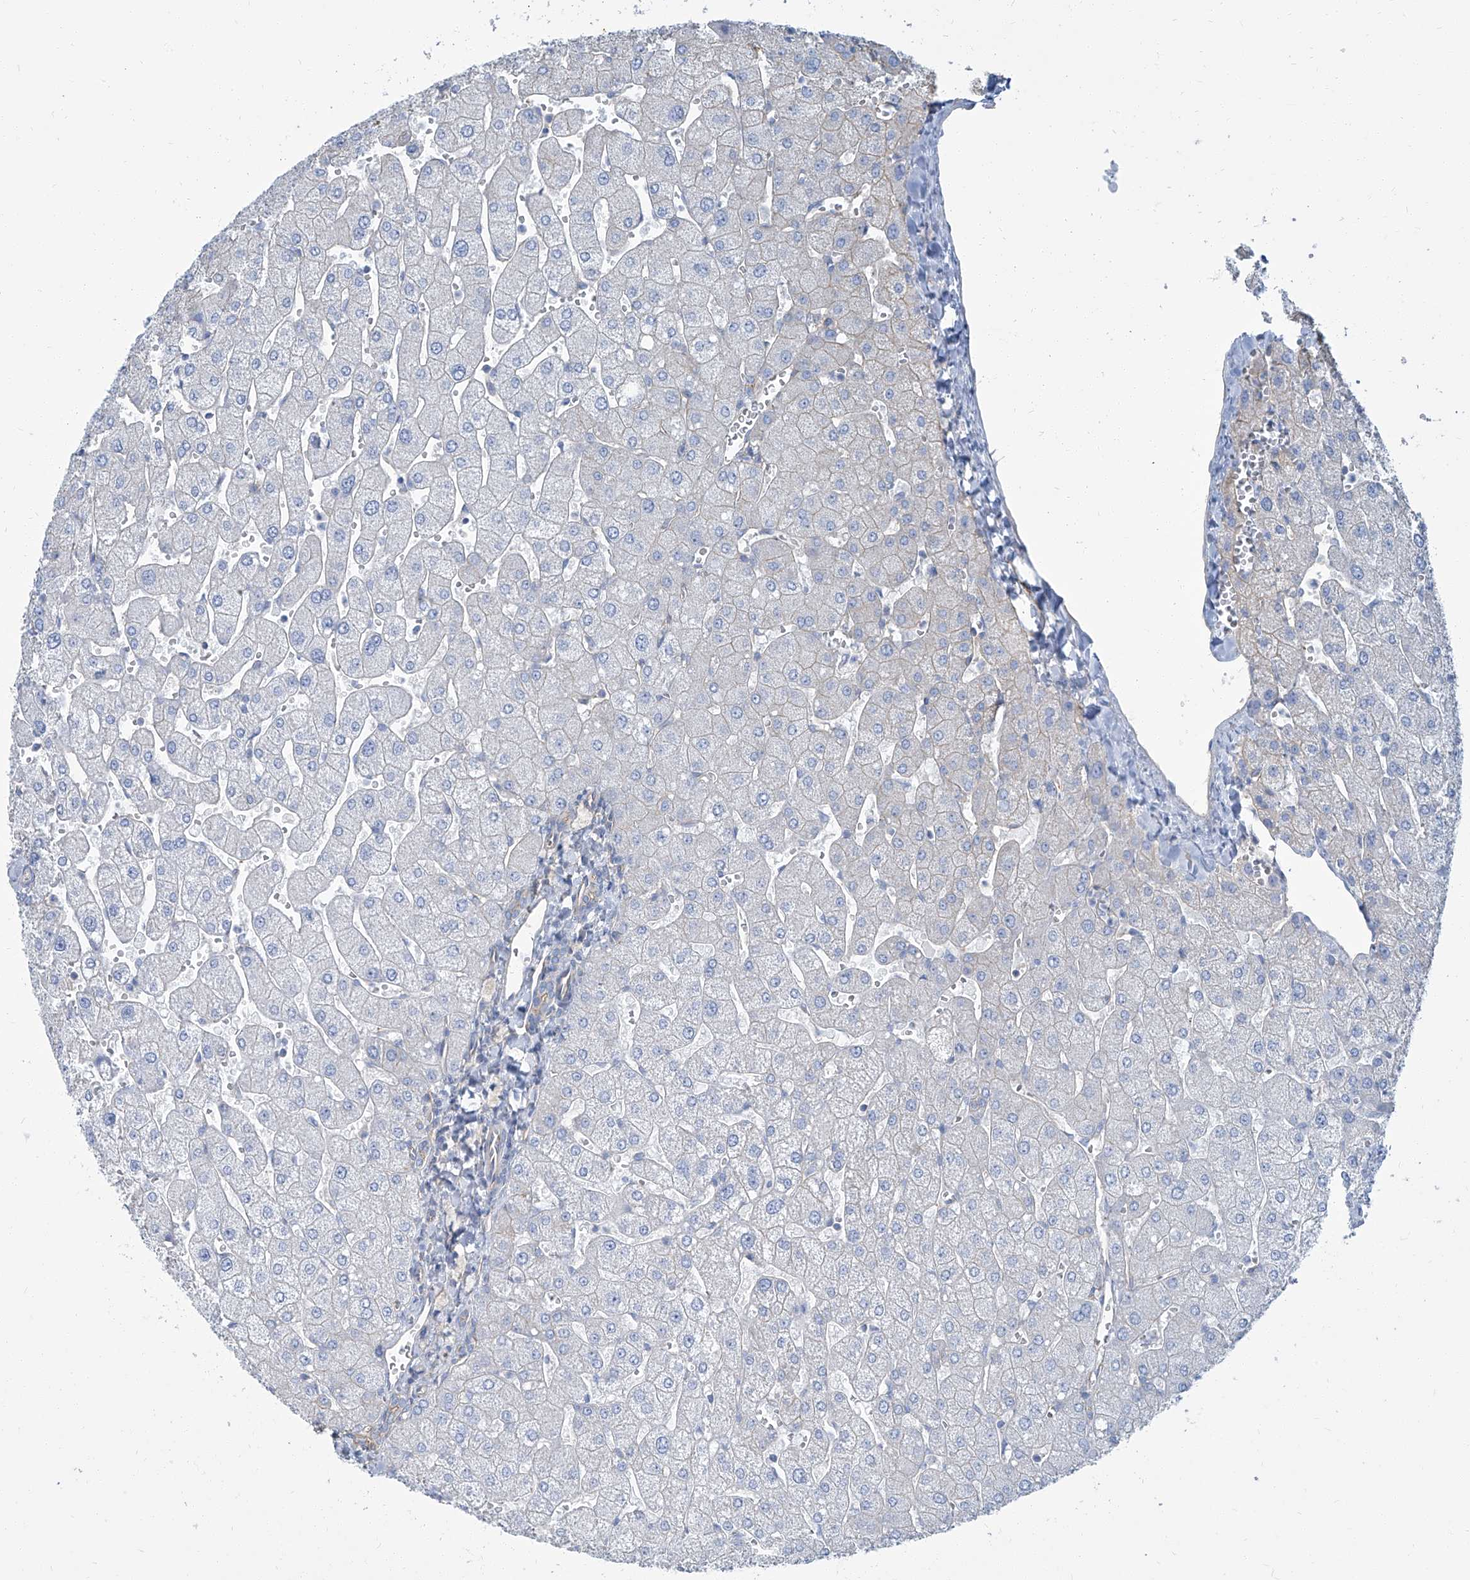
{"staining": {"intensity": "negative", "quantity": "none", "location": "none"}, "tissue": "liver", "cell_type": "Cholangiocytes", "image_type": "normal", "snomed": [{"axis": "morphology", "description": "Normal tissue, NOS"}, {"axis": "topography", "description": "Liver"}], "caption": "IHC of normal liver shows no expression in cholangiocytes. (Brightfield microscopy of DAB immunohistochemistry at high magnification).", "gene": "TXLNB", "patient": {"sex": "male", "age": 55}}